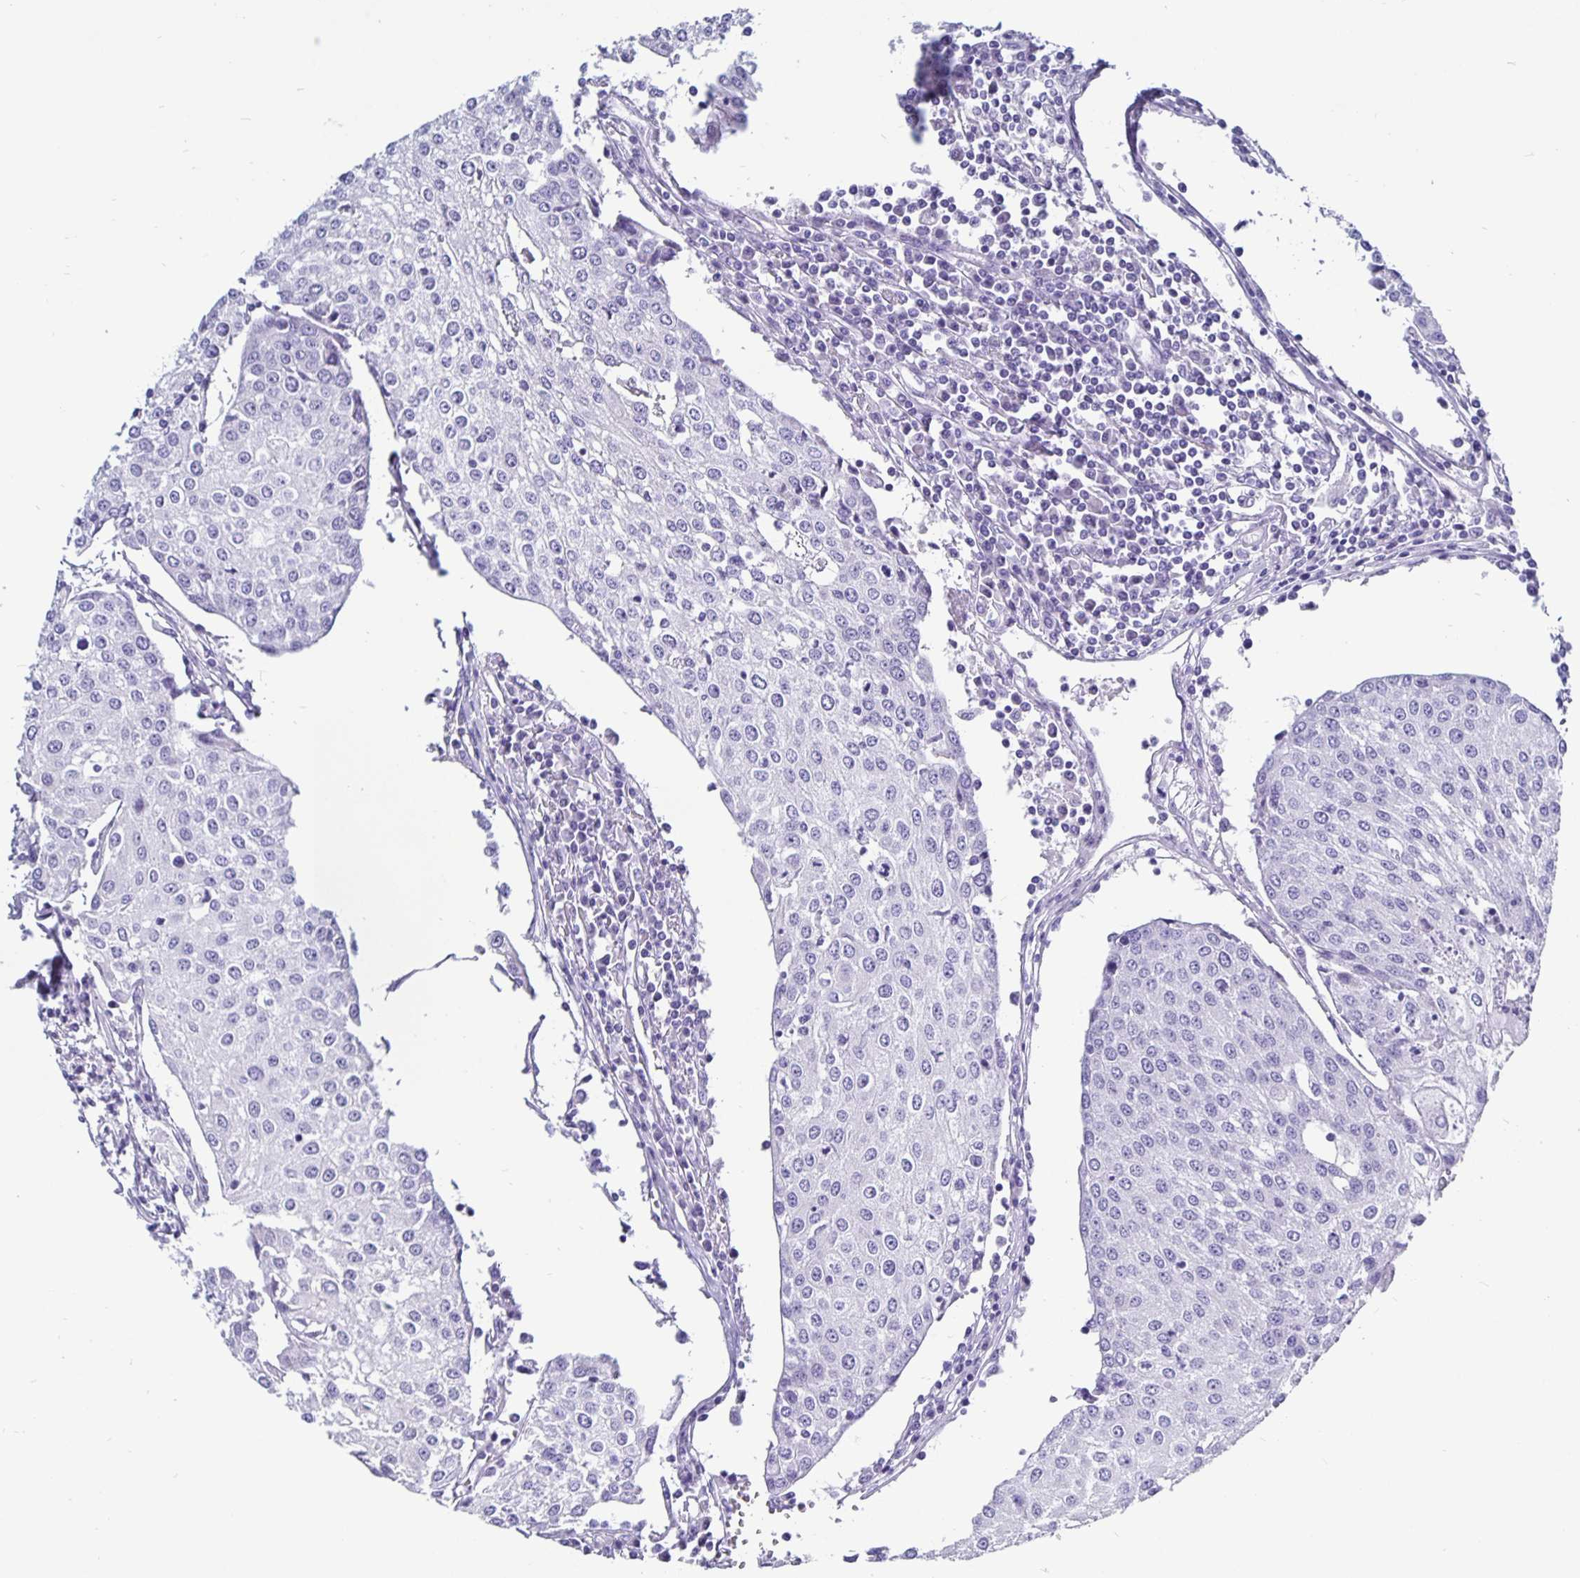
{"staining": {"intensity": "negative", "quantity": "none", "location": "none"}, "tissue": "urothelial cancer", "cell_type": "Tumor cells", "image_type": "cancer", "snomed": [{"axis": "morphology", "description": "Urothelial carcinoma, High grade"}, {"axis": "topography", "description": "Urinary bladder"}], "caption": "Immunohistochemistry (IHC) histopathology image of human urothelial carcinoma (high-grade) stained for a protein (brown), which exhibits no positivity in tumor cells.", "gene": "ODF3B", "patient": {"sex": "female", "age": 85}}